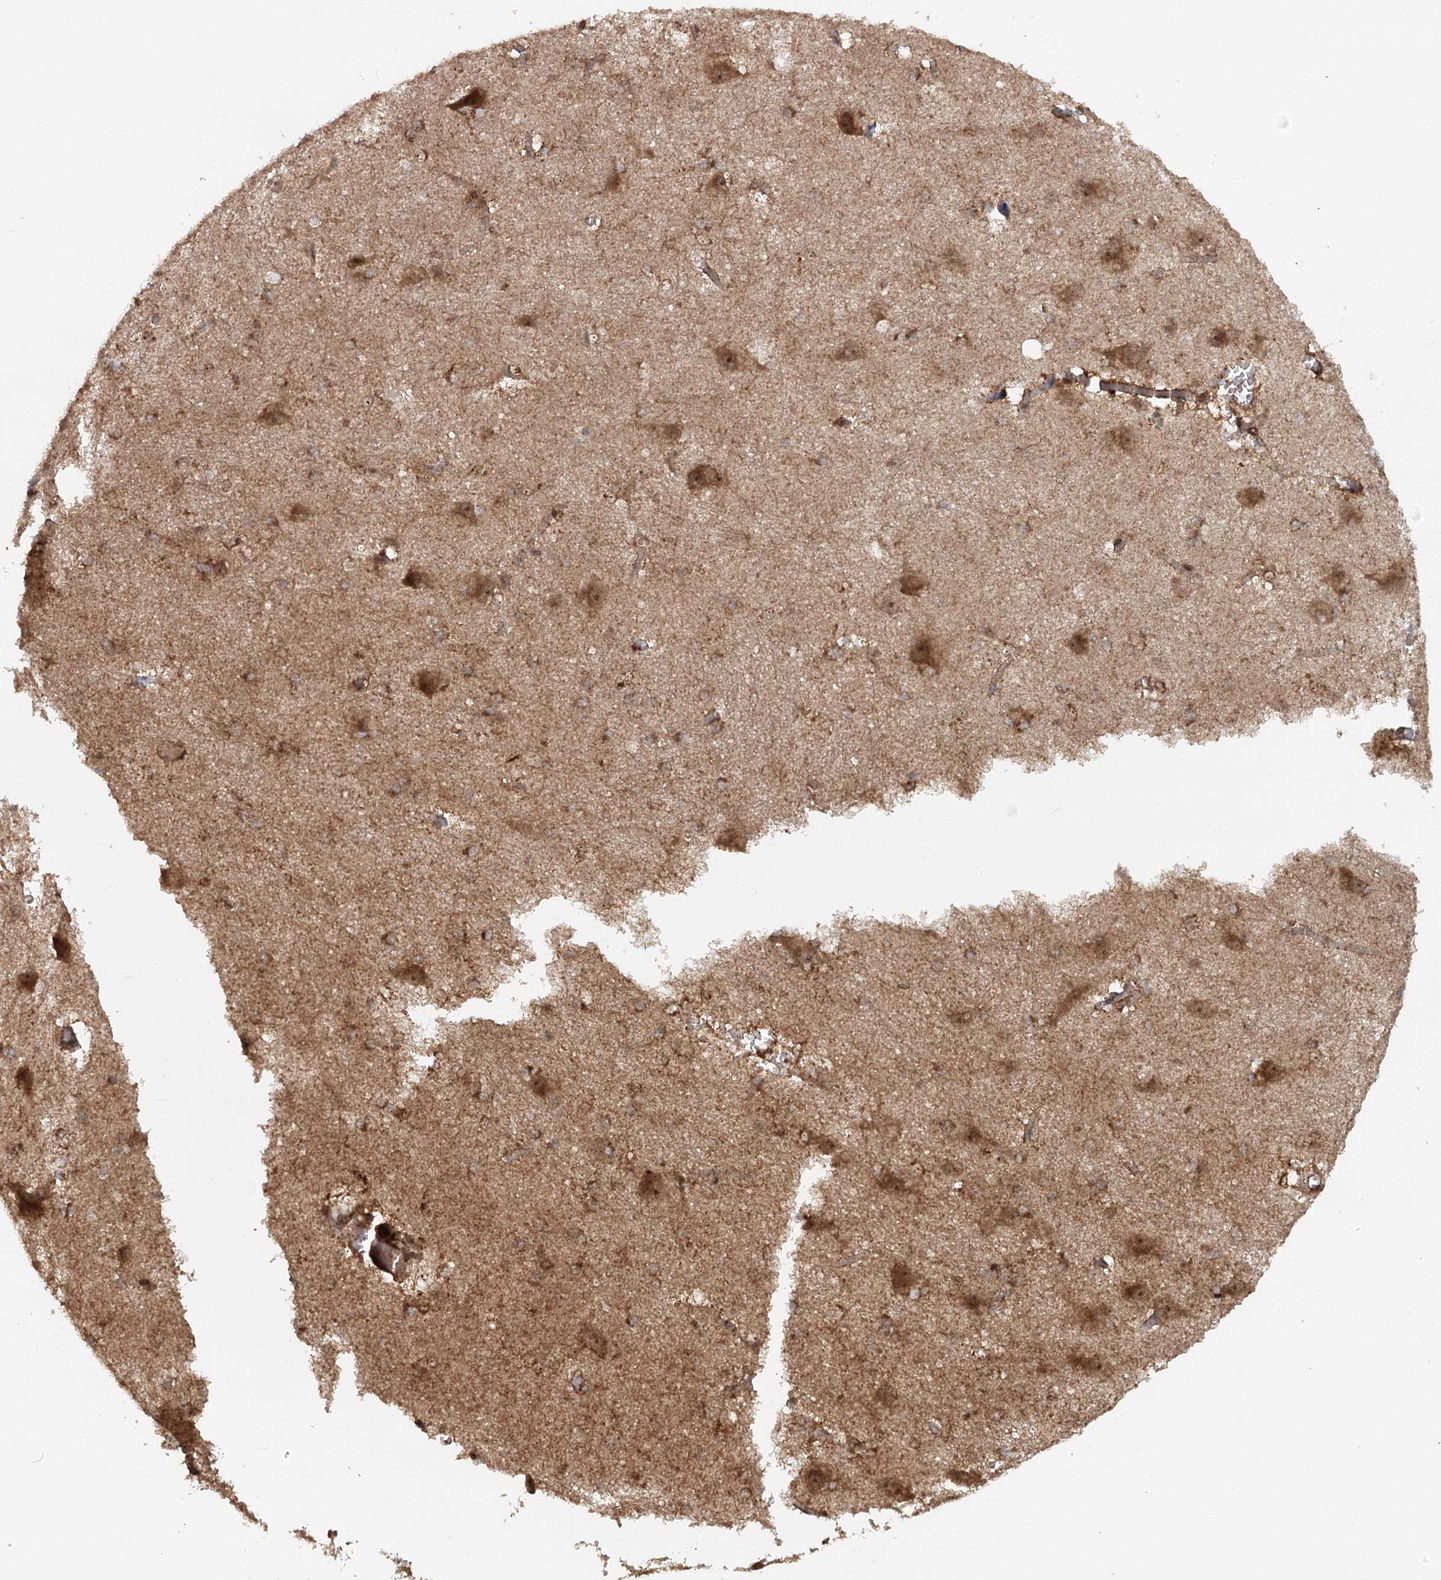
{"staining": {"intensity": "moderate", "quantity": "25%-75%", "location": "cytoplasmic/membranous"}, "tissue": "caudate", "cell_type": "Glial cells", "image_type": "normal", "snomed": [{"axis": "morphology", "description": "Normal tissue, NOS"}, {"axis": "topography", "description": "Lateral ventricle wall"}], "caption": "This is a micrograph of immunohistochemistry staining of unremarkable caudate, which shows moderate expression in the cytoplasmic/membranous of glial cells.", "gene": "RNF111", "patient": {"sex": "male", "age": 37}}